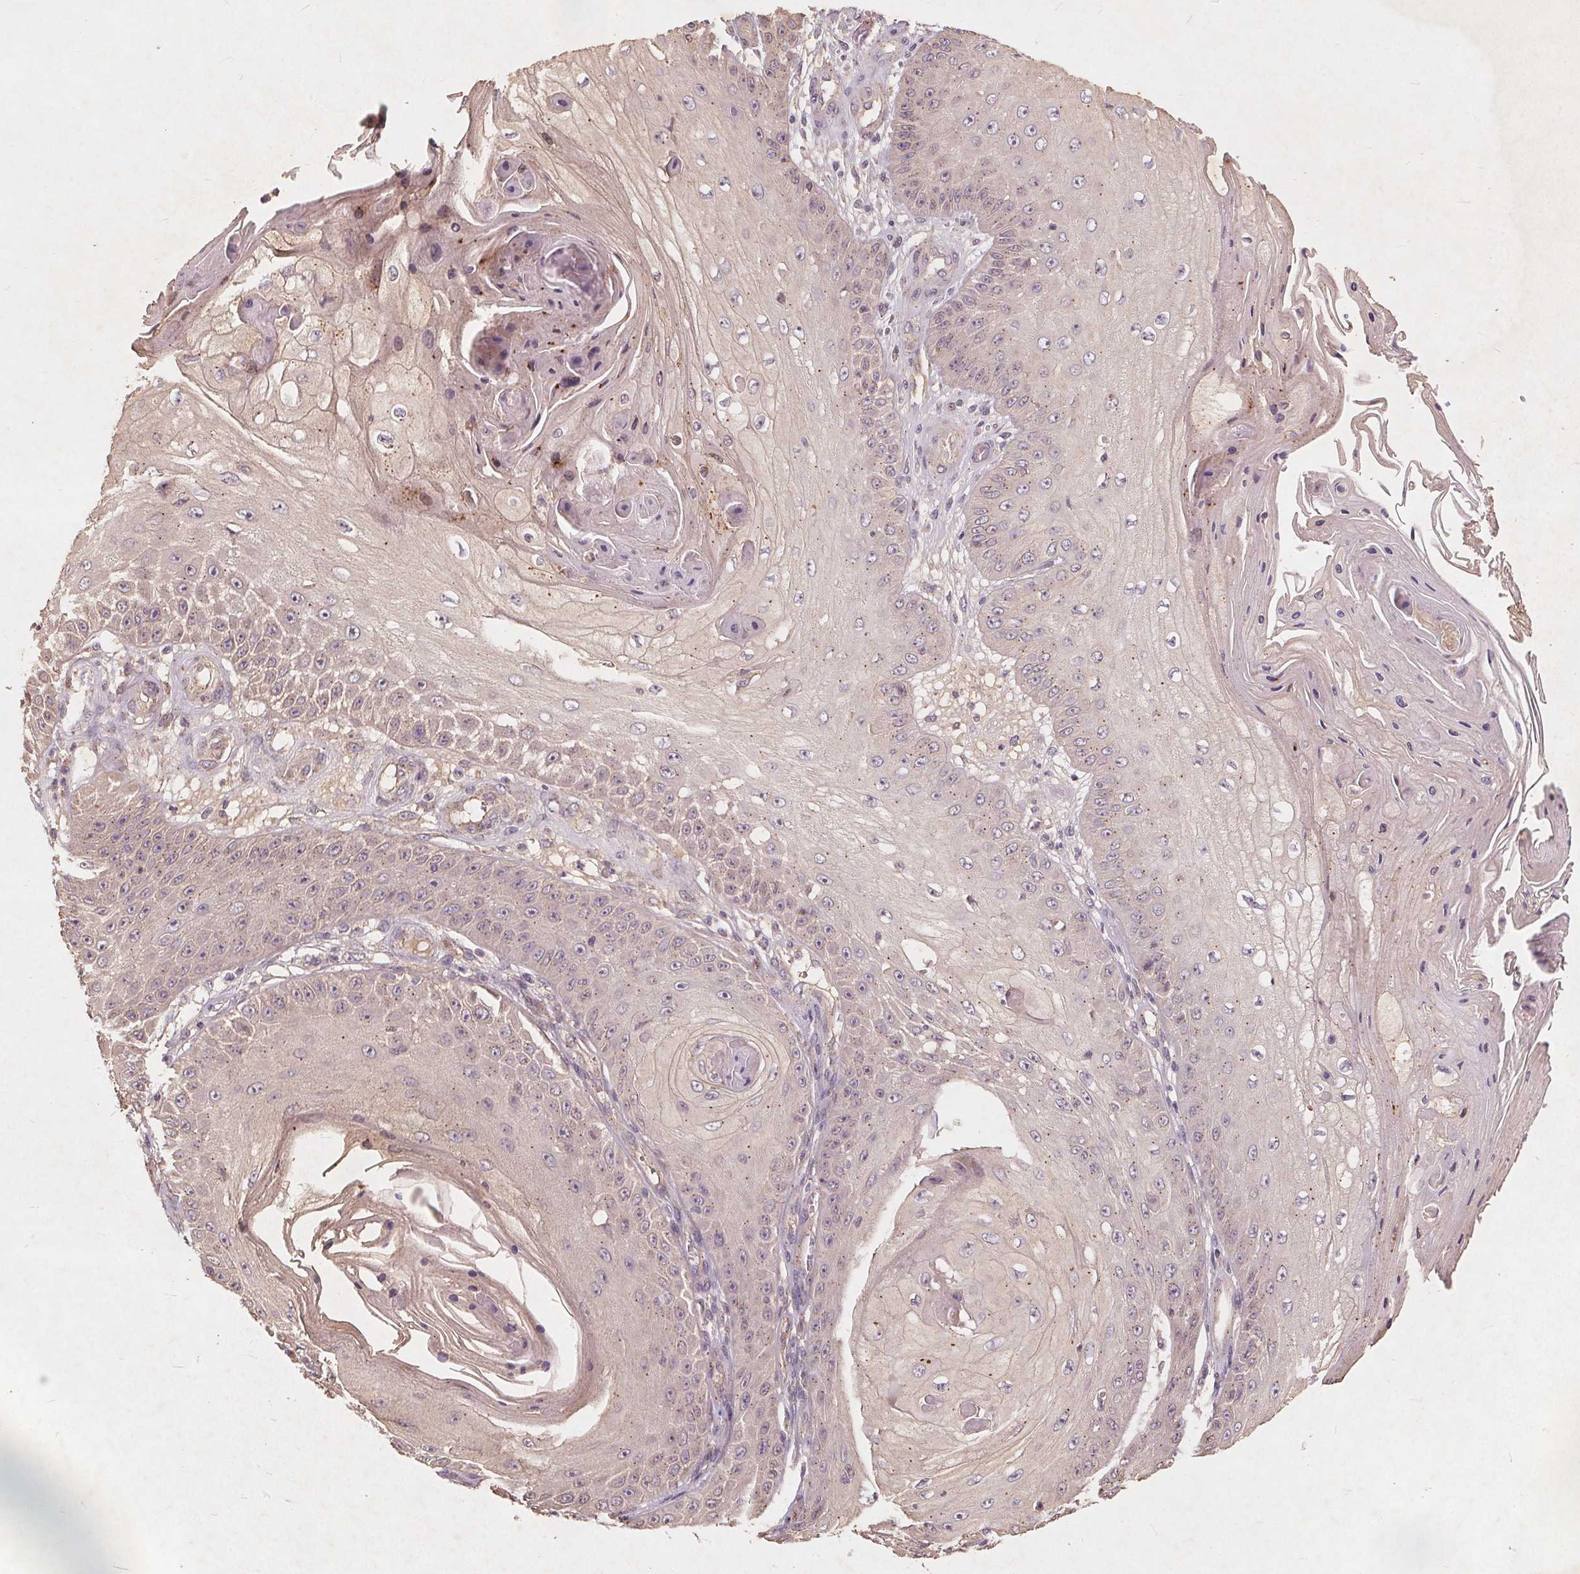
{"staining": {"intensity": "weak", "quantity": "<25%", "location": "cytoplasmic/membranous"}, "tissue": "skin cancer", "cell_type": "Tumor cells", "image_type": "cancer", "snomed": [{"axis": "morphology", "description": "Squamous cell carcinoma, NOS"}, {"axis": "topography", "description": "Skin"}], "caption": "Micrograph shows no significant protein positivity in tumor cells of squamous cell carcinoma (skin). The staining was performed using DAB to visualize the protein expression in brown, while the nuclei were stained in blue with hematoxylin (Magnification: 20x).", "gene": "CSNK1G2", "patient": {"sex": "male", "age": 70}}